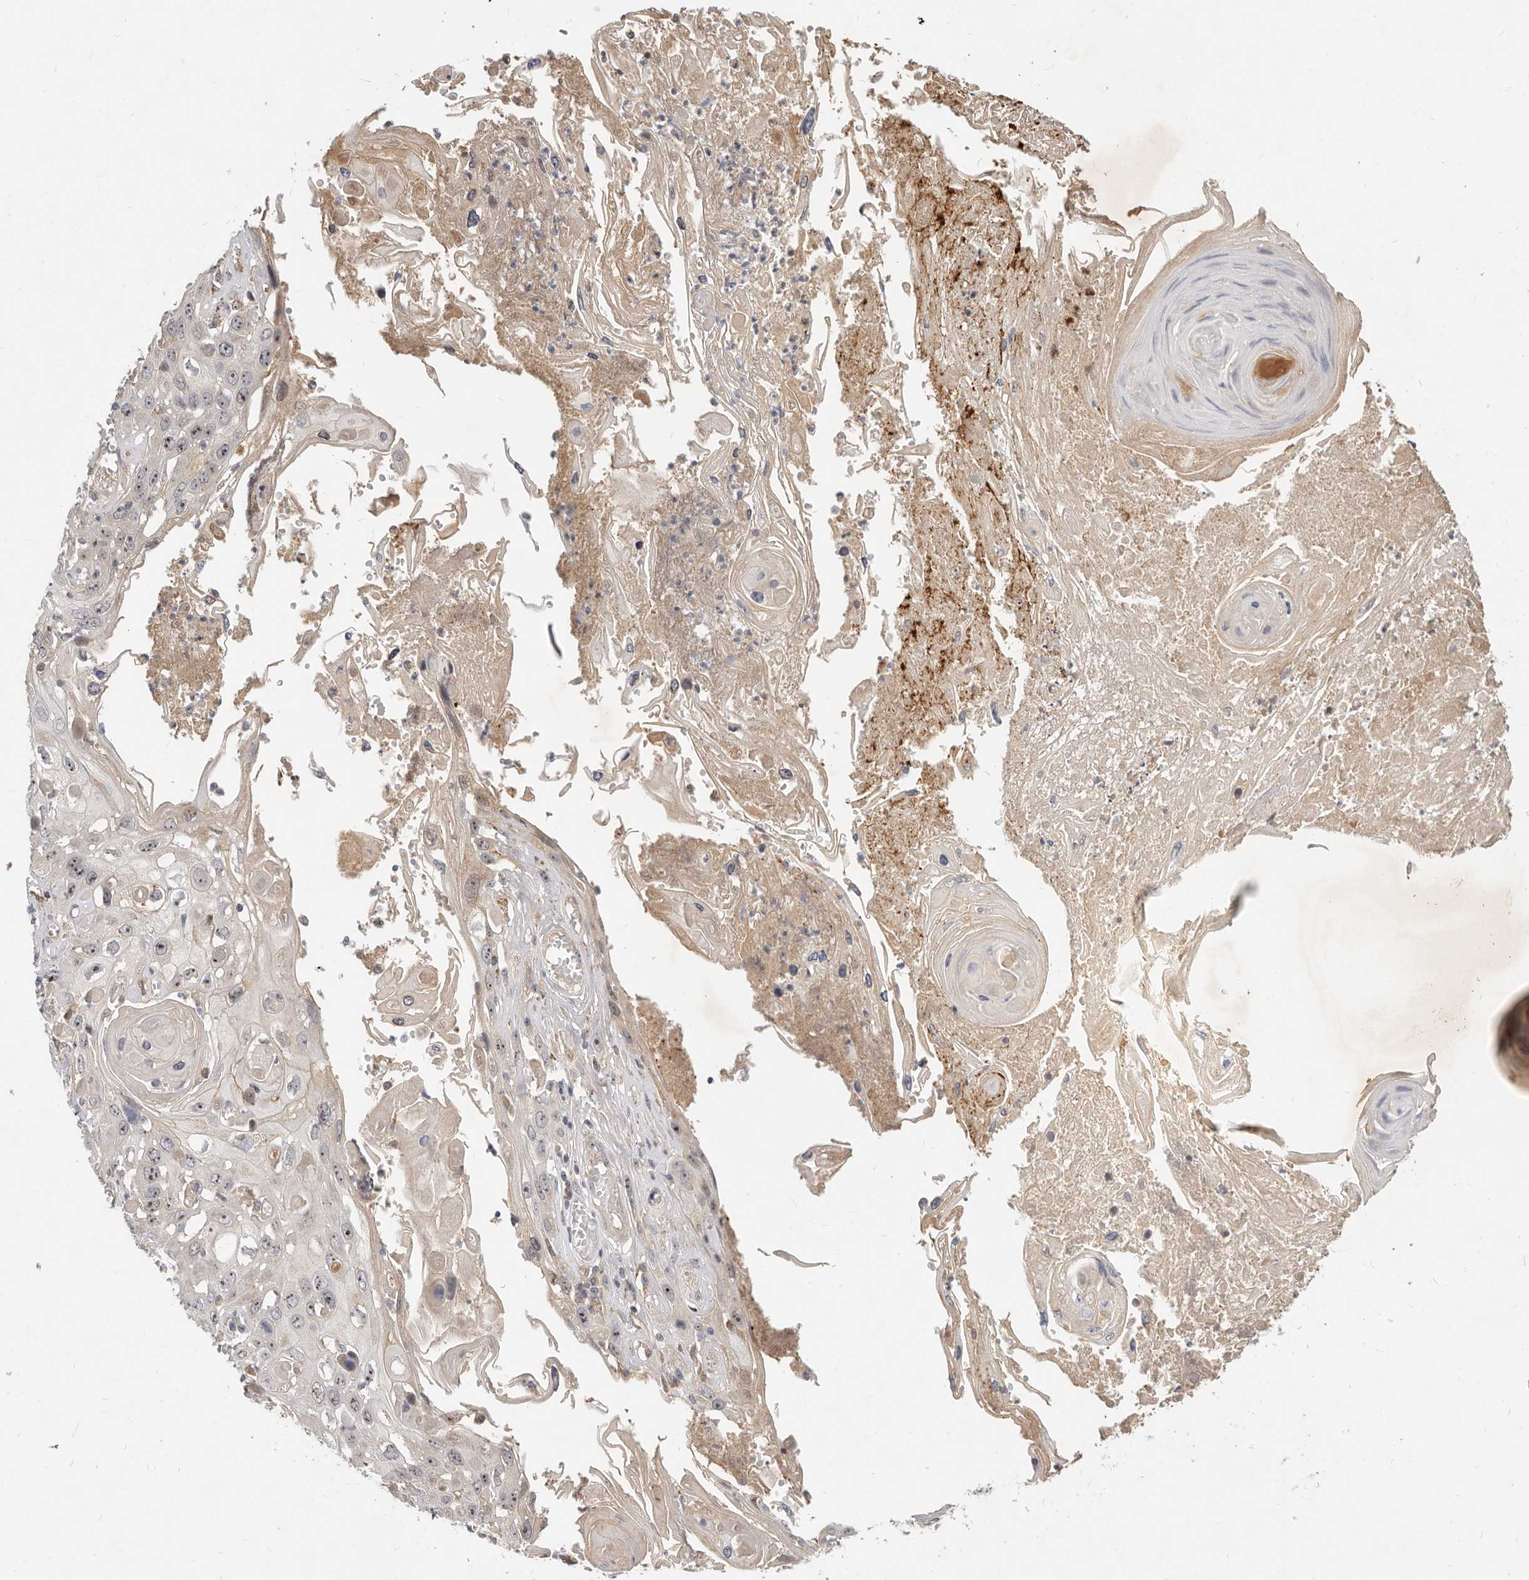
{"staining": {"intensity": "weak", "quantity": ">75%", "location": "nuclear"}, "tissue": "skin cancer", "cell_type": "Tumor cells", "image_type": "cancer", "snomed": [{"axis": "morphology", "description": "Squamous cell carcinoma, NOS"}, {"axis": "topography", "description": "Skin"}], "caption": "Immunohistochemistry photomicrograph of skin cancer (squamous cell carcinoma) stained for a protein (brown), which demonstrates low levels of weak nuclear staining in approximately >75% of tumor cells.", "gene": "MICALL2", "patient": {"sex": "male", "age": 55}}